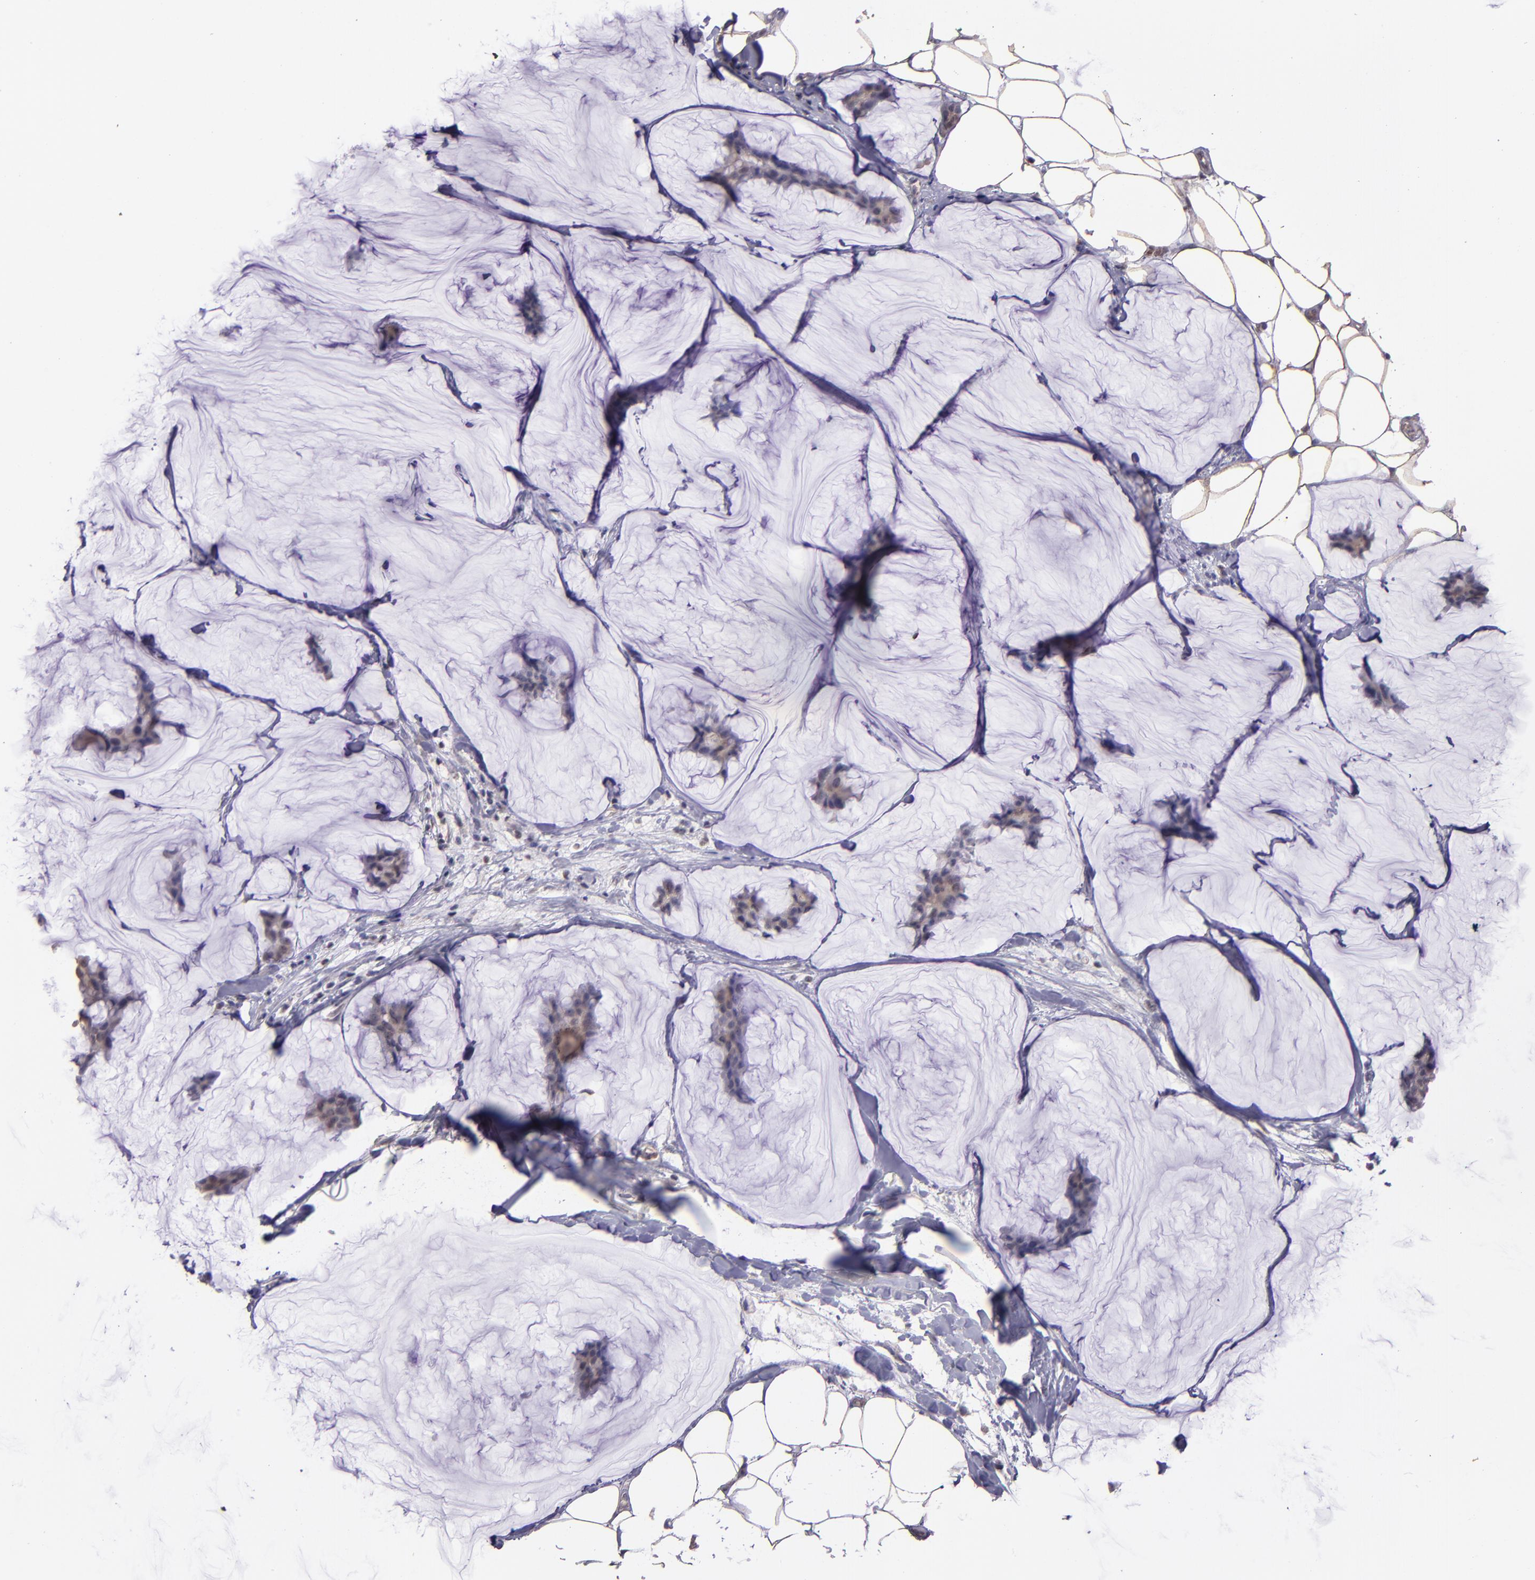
{"staining": {"intensity": "moderate", "quantity": ">75%", "location": "cytoplasmic/membranous"}, "tissue": "breast cancer", "cell_type": "Tumor cells", "image_type": "cancer", "snomed": [{"axis": "morphology", "description": "Duct carcinoma"}, {"axis": "topography", "description": "Breast"}], "caption": "The micrograph shows a brown stain indicating the presence of a protein in the cytoplasmic/membranous of tumor cells in invasive ductal carcinoma (breast).", "gene": "ELF1", "patient": {"sex": "female", "age": 93}}